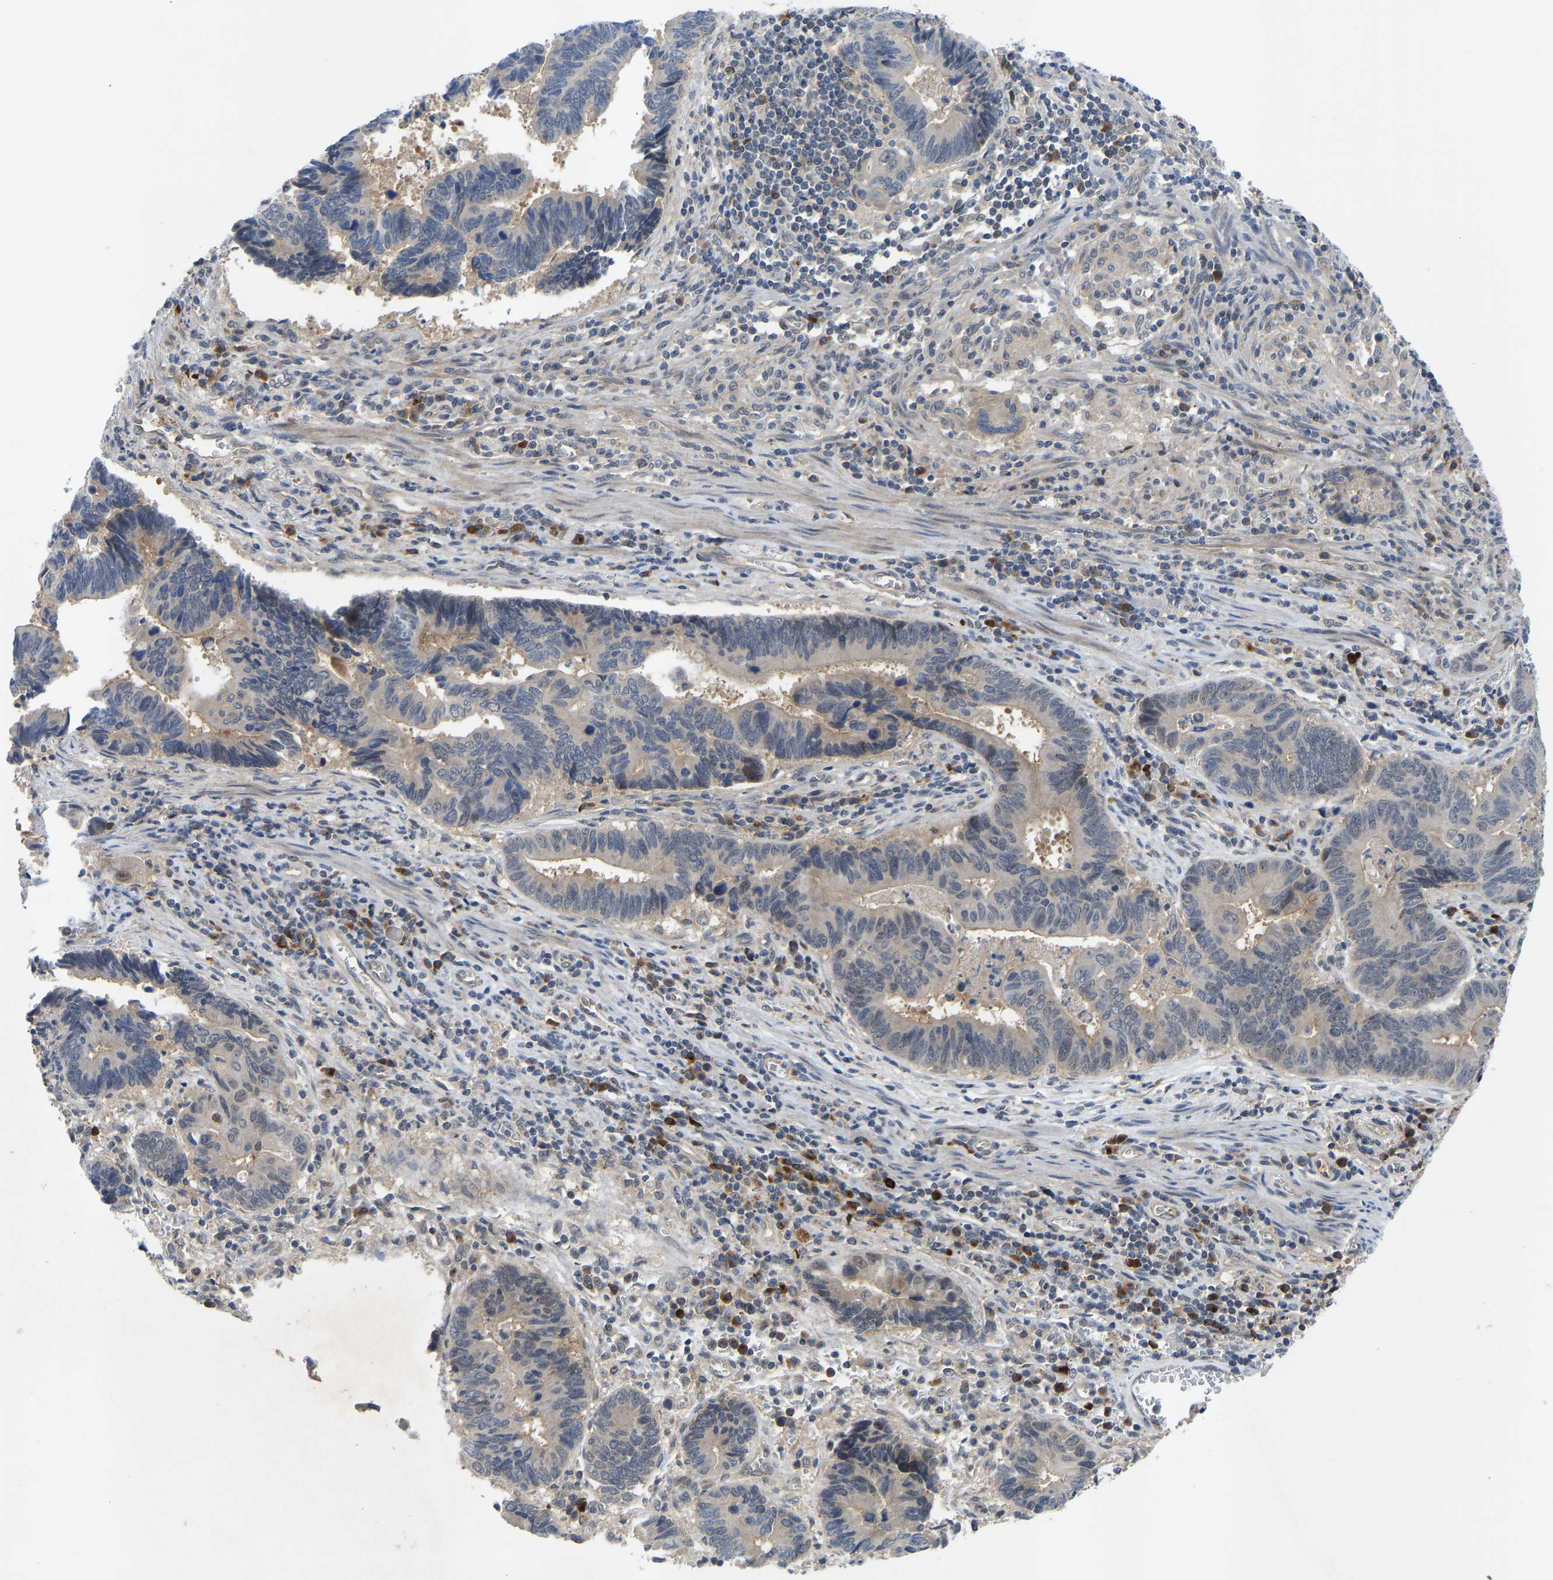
{"staining": {"intensity": "weak", "quantity": "<25%", "location": "nuclear"}, "tissue": "pancreatic cancer", "cell_type": "Tumor cells", "image_type": "cancer", "snomed": [{"axis": "morphology", "description": "Adenocarcinoma, NOS"}, {"axis": "topography", "description": "Pancreas"}], "caption": "IHC image of pancreatic adenocarcinoma stained for a protein (brown), which reveals no expression in tumor cells.", "gene": "ZNF251", "patient": {"sex": "female", "age": 70}}